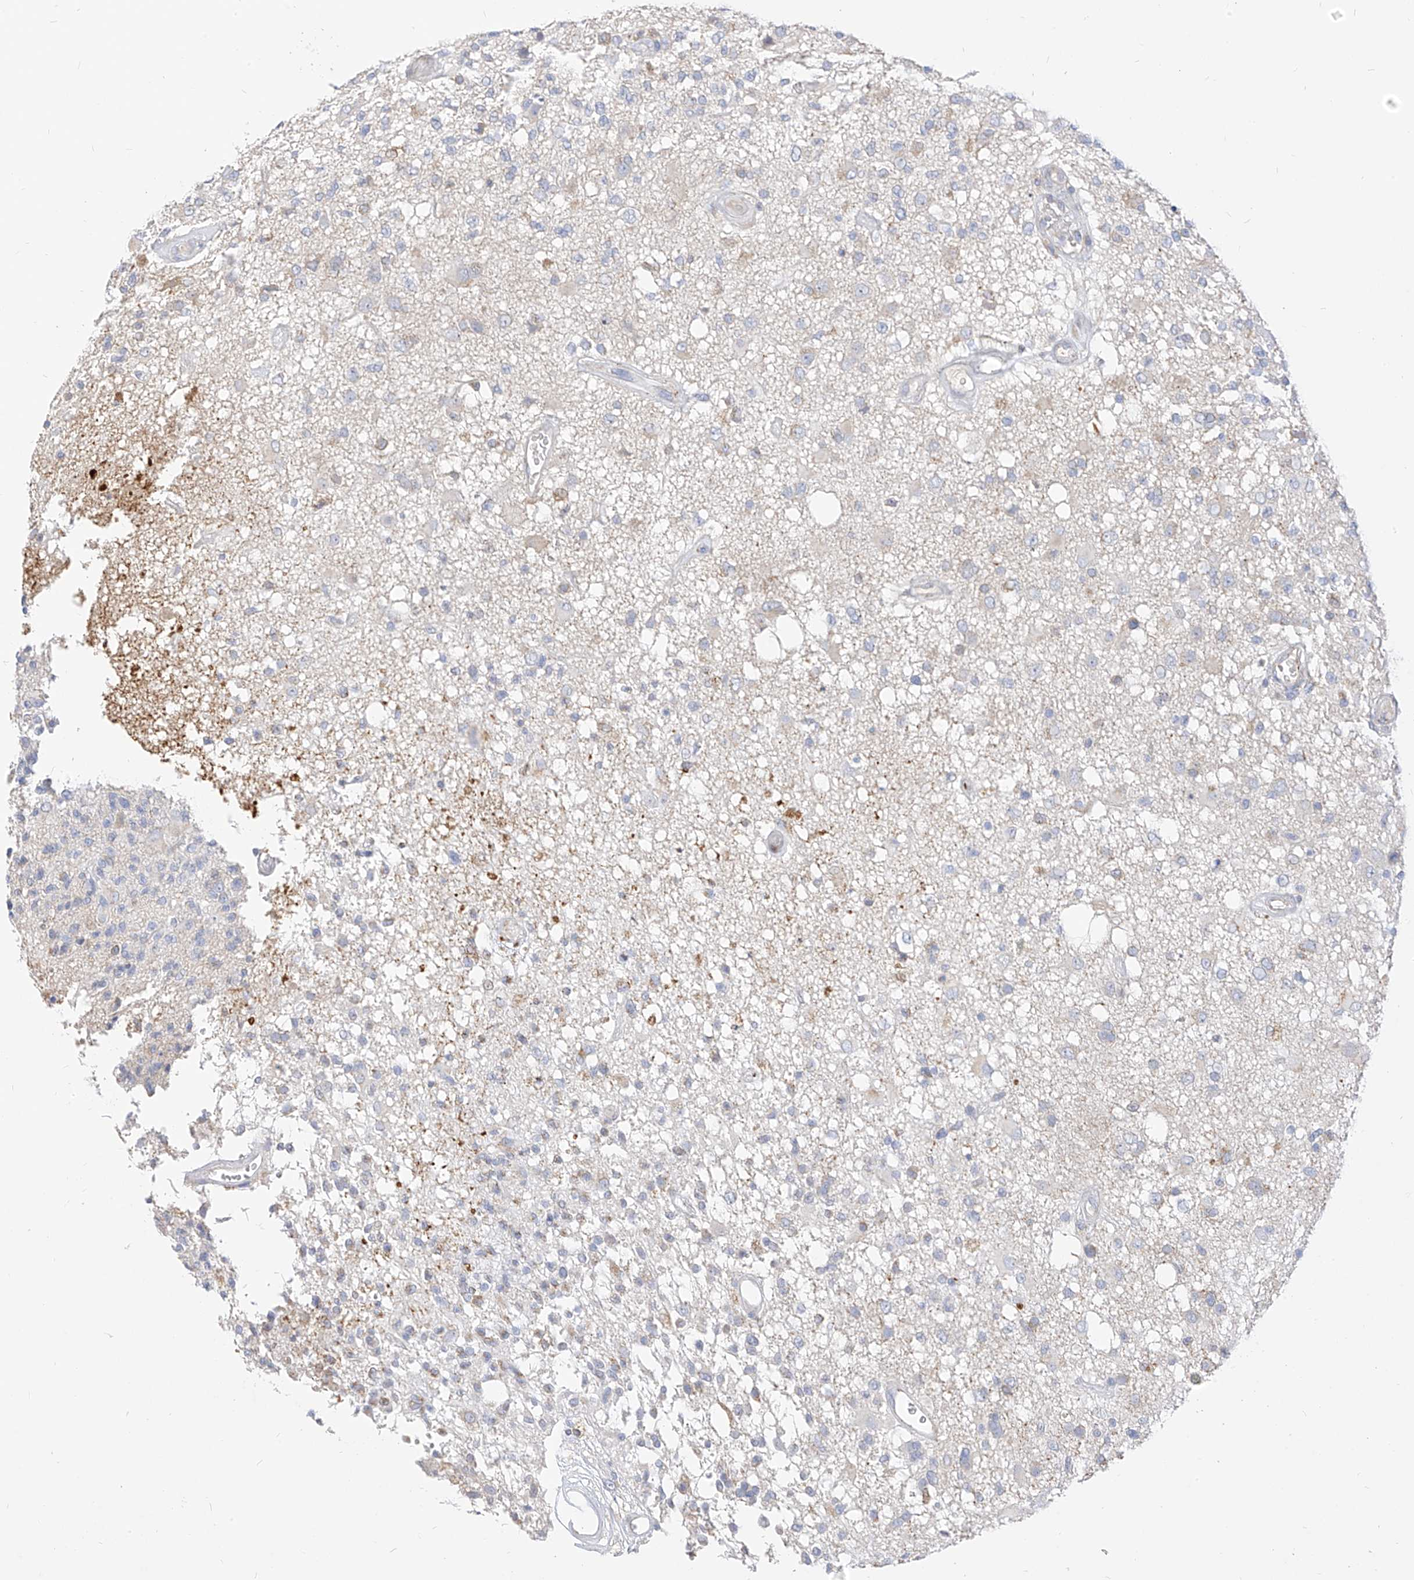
{"staining": {"intensity": "negative", "quantity": "none", "location": "none"}, "tissue": "glioma", "cell_type": "Tumor cells", "image_type": "cancer", "snomed": [{"axis": "morphology", "description": "Glioma, malignant, High grade"}, {"axis": "morphology", "description": "Glioblastoma, NOS"}, {"axis": "topography", "description": "Brain"}], "caption": "A histopathology image of human malignant glioma (high-grade) is negative for staining in tumor cells.", "gene": "RASA2", "patient": {"sex": "male", "age": 60}}